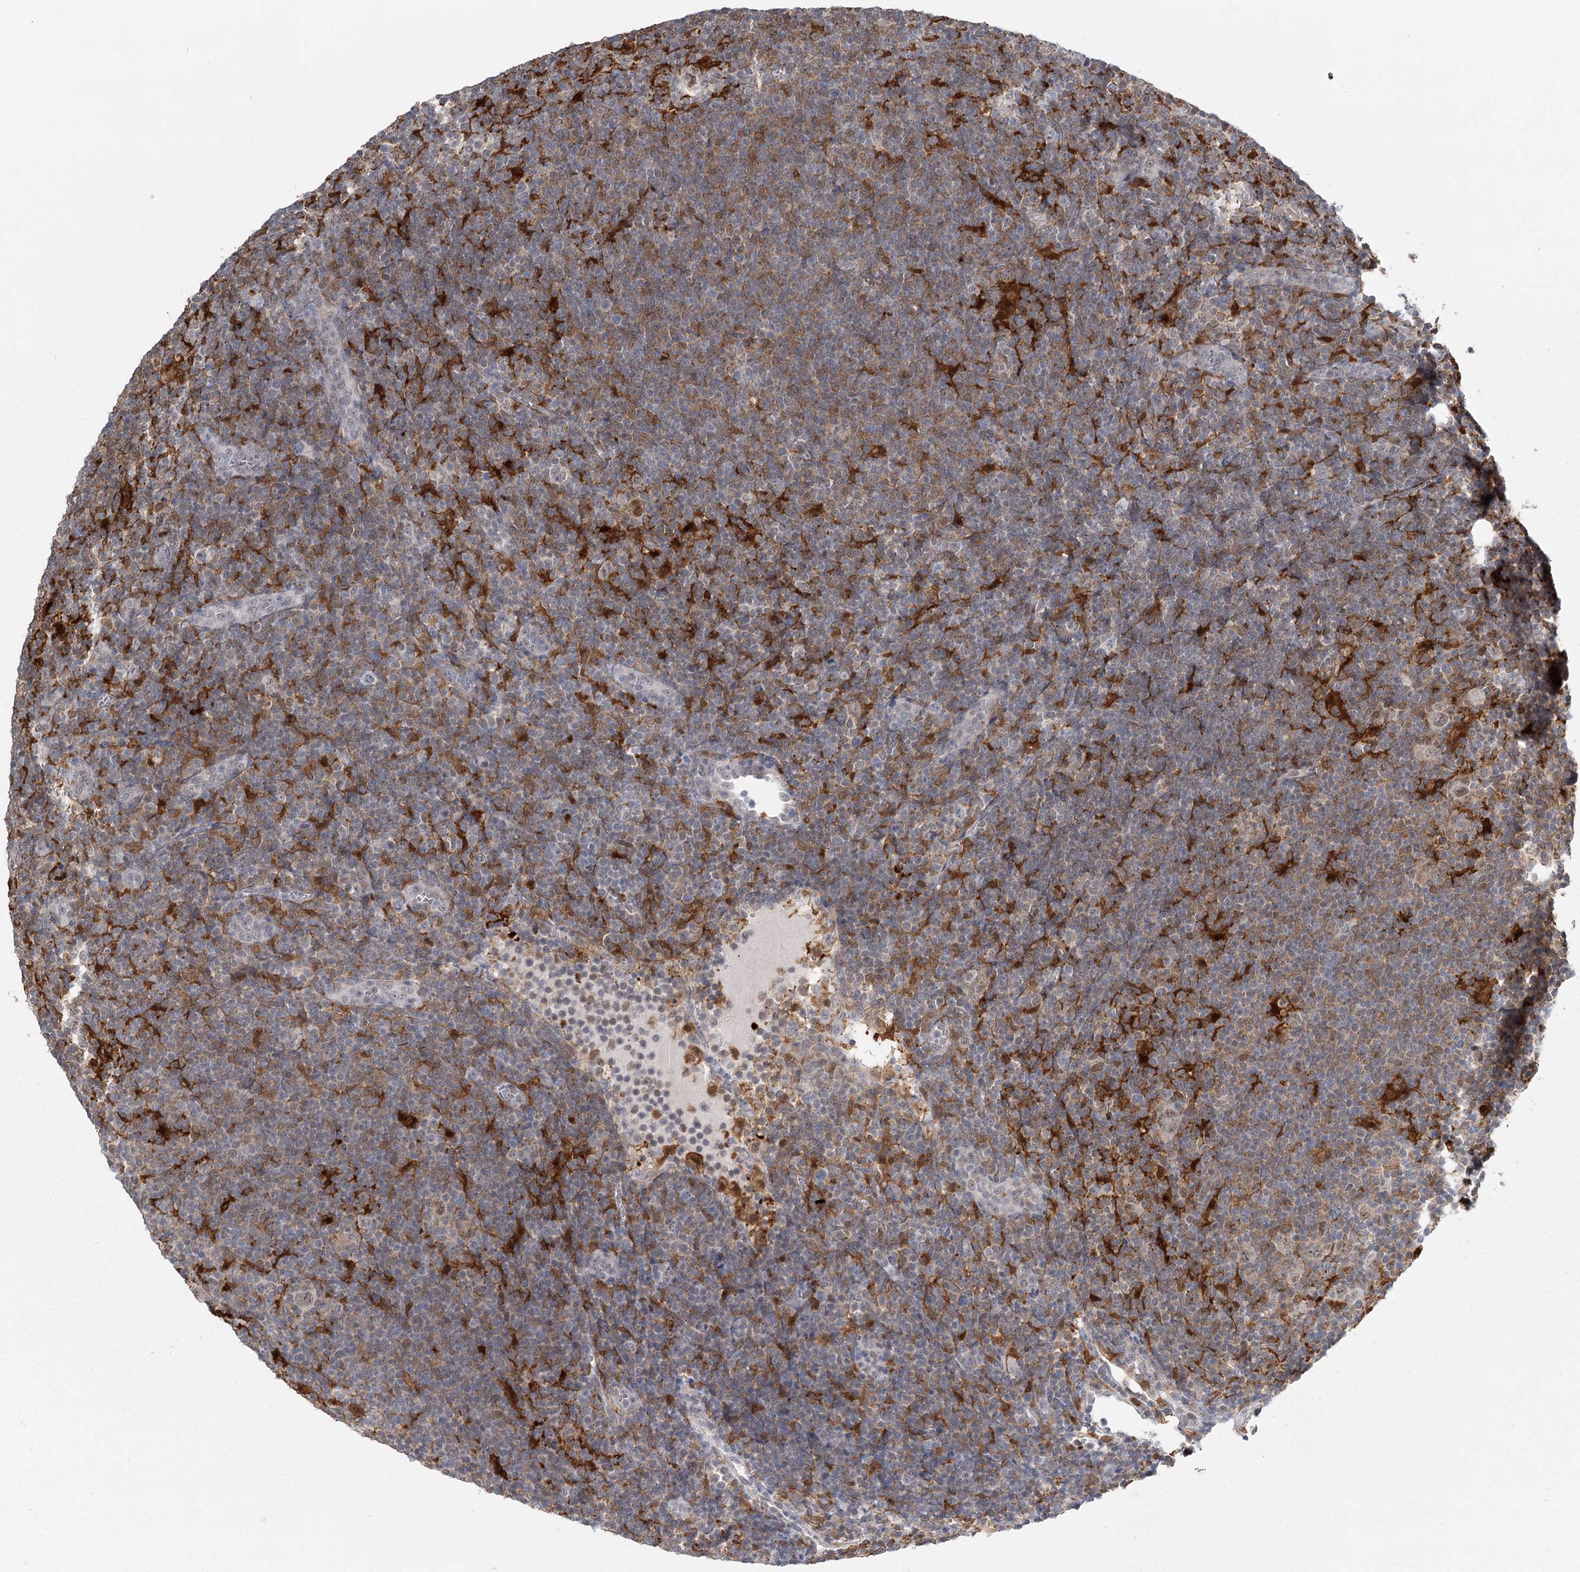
{"staining": {"intensity": "weak", "quantity": "<25%", "location": "cytoplasmic/membranous,nuclear"}, "tissue": "lymphoma", "cell_type": "Tumor cells", "image_type": "cancer", "snomed": [{"axis": "morphology", "description": "Hodgkin's disease, NOS"}, {"axis": "topography", "description": "Lymph node"}], "caption": "This histopathology image is of lymphoma stained with IHC to label a protein in brown with the nuclei are counter-stained blue. There is no positivity in tumor cells.", "gene": "TMEM70", "patient": {"sex": "female", "age": 57}}